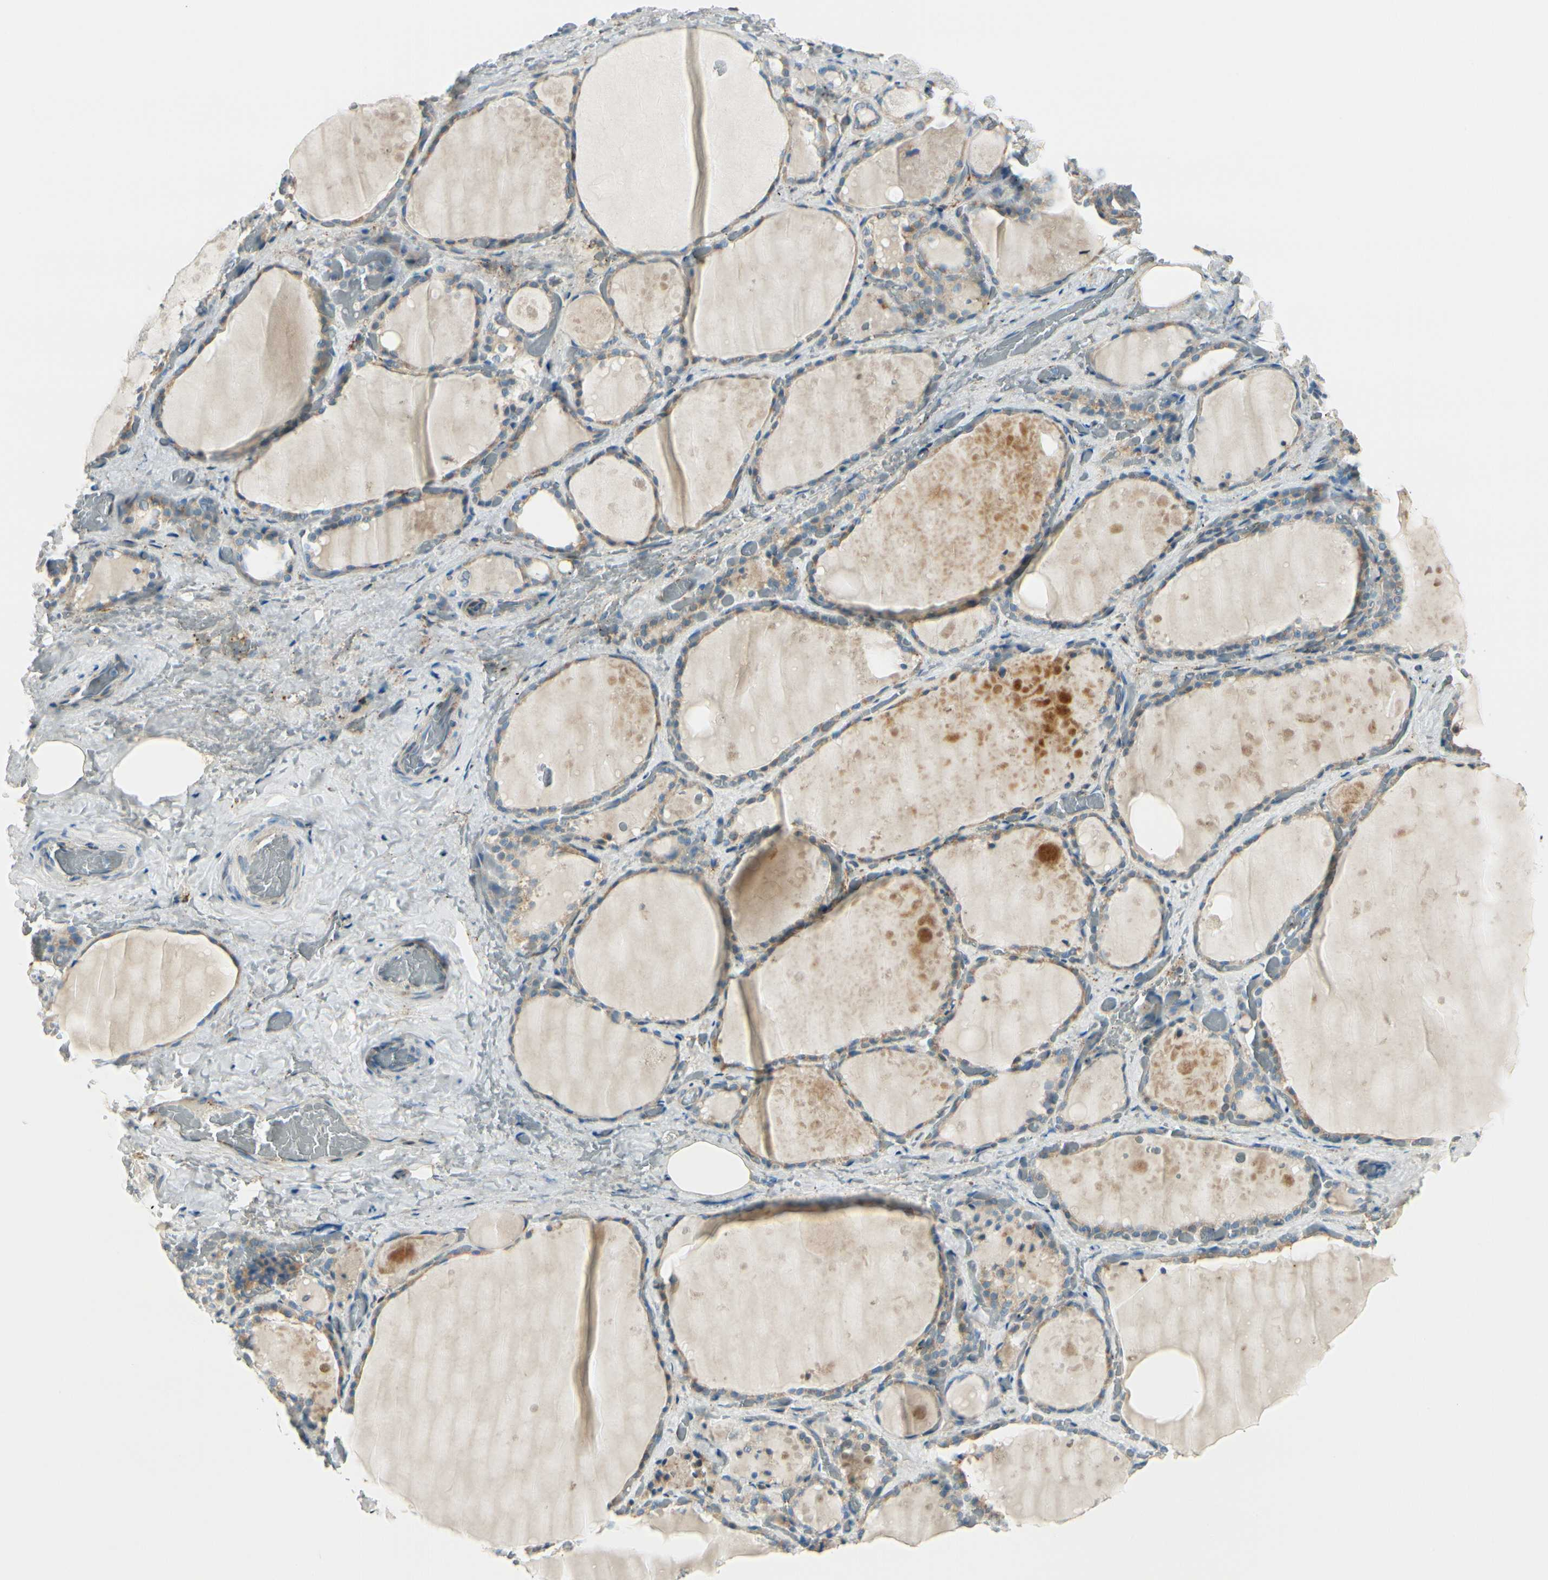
{"staining": {"intensity": "weak", "quantity": ">75%", "location": "cytoplasmic/membranous"}, "tissue": "thyroid gland", "cell_type": "Glandular cells", "image_type": "normal", "snomed": [{"axis": "morphology", "description": "Normal tissue, NOS"}, {"axis": "topography", "description": "Thyroid gland"}], "caption": "Immunohistochemical staining of unremarkable thyroid gland reveals low levels of weak cytoplasmic/membranous positivity in approximately >75% of glandular cells.", "gene": "FKBP7", "patient": {"sex": "male", "age": 61}}